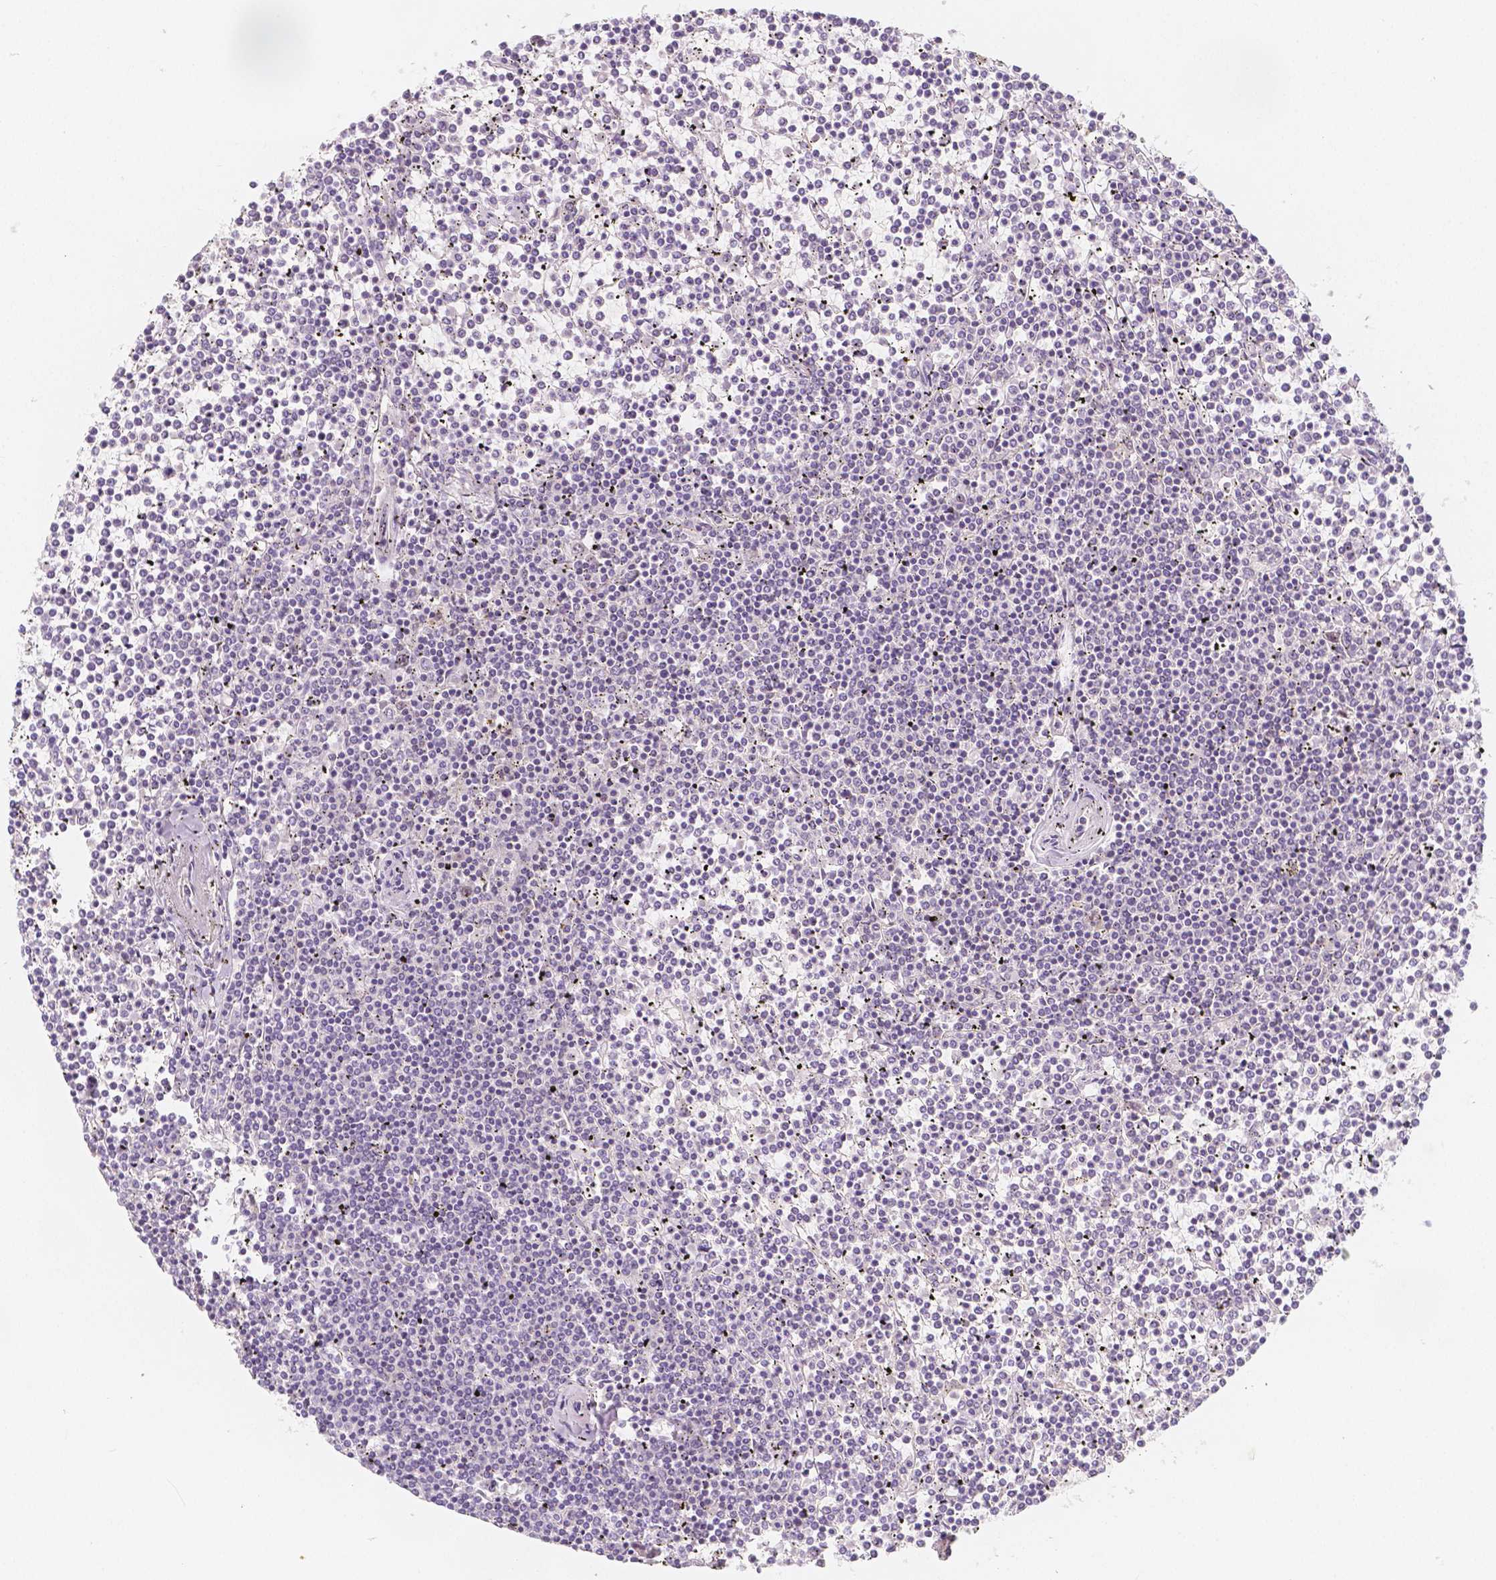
{"staining": {"intensity": "negative", "quantity": "none", "location": "none"}, "tissue": "lymphoma", "cell_type": "Tumor cells", "image_type": "cancer", "snomed": [{"axis": "morphology", "description": "Malignant lymphoma, non-Hodgkin's type, Low grade"}, {"axis": "topography", "description": "Spleen"}], "caption": "This is an immunohistochemistry micrograph of human lymphoma. There is no positivity in tumor cells.", "gene": "BATF", "patient": {"sex": "female", "age": 19}}